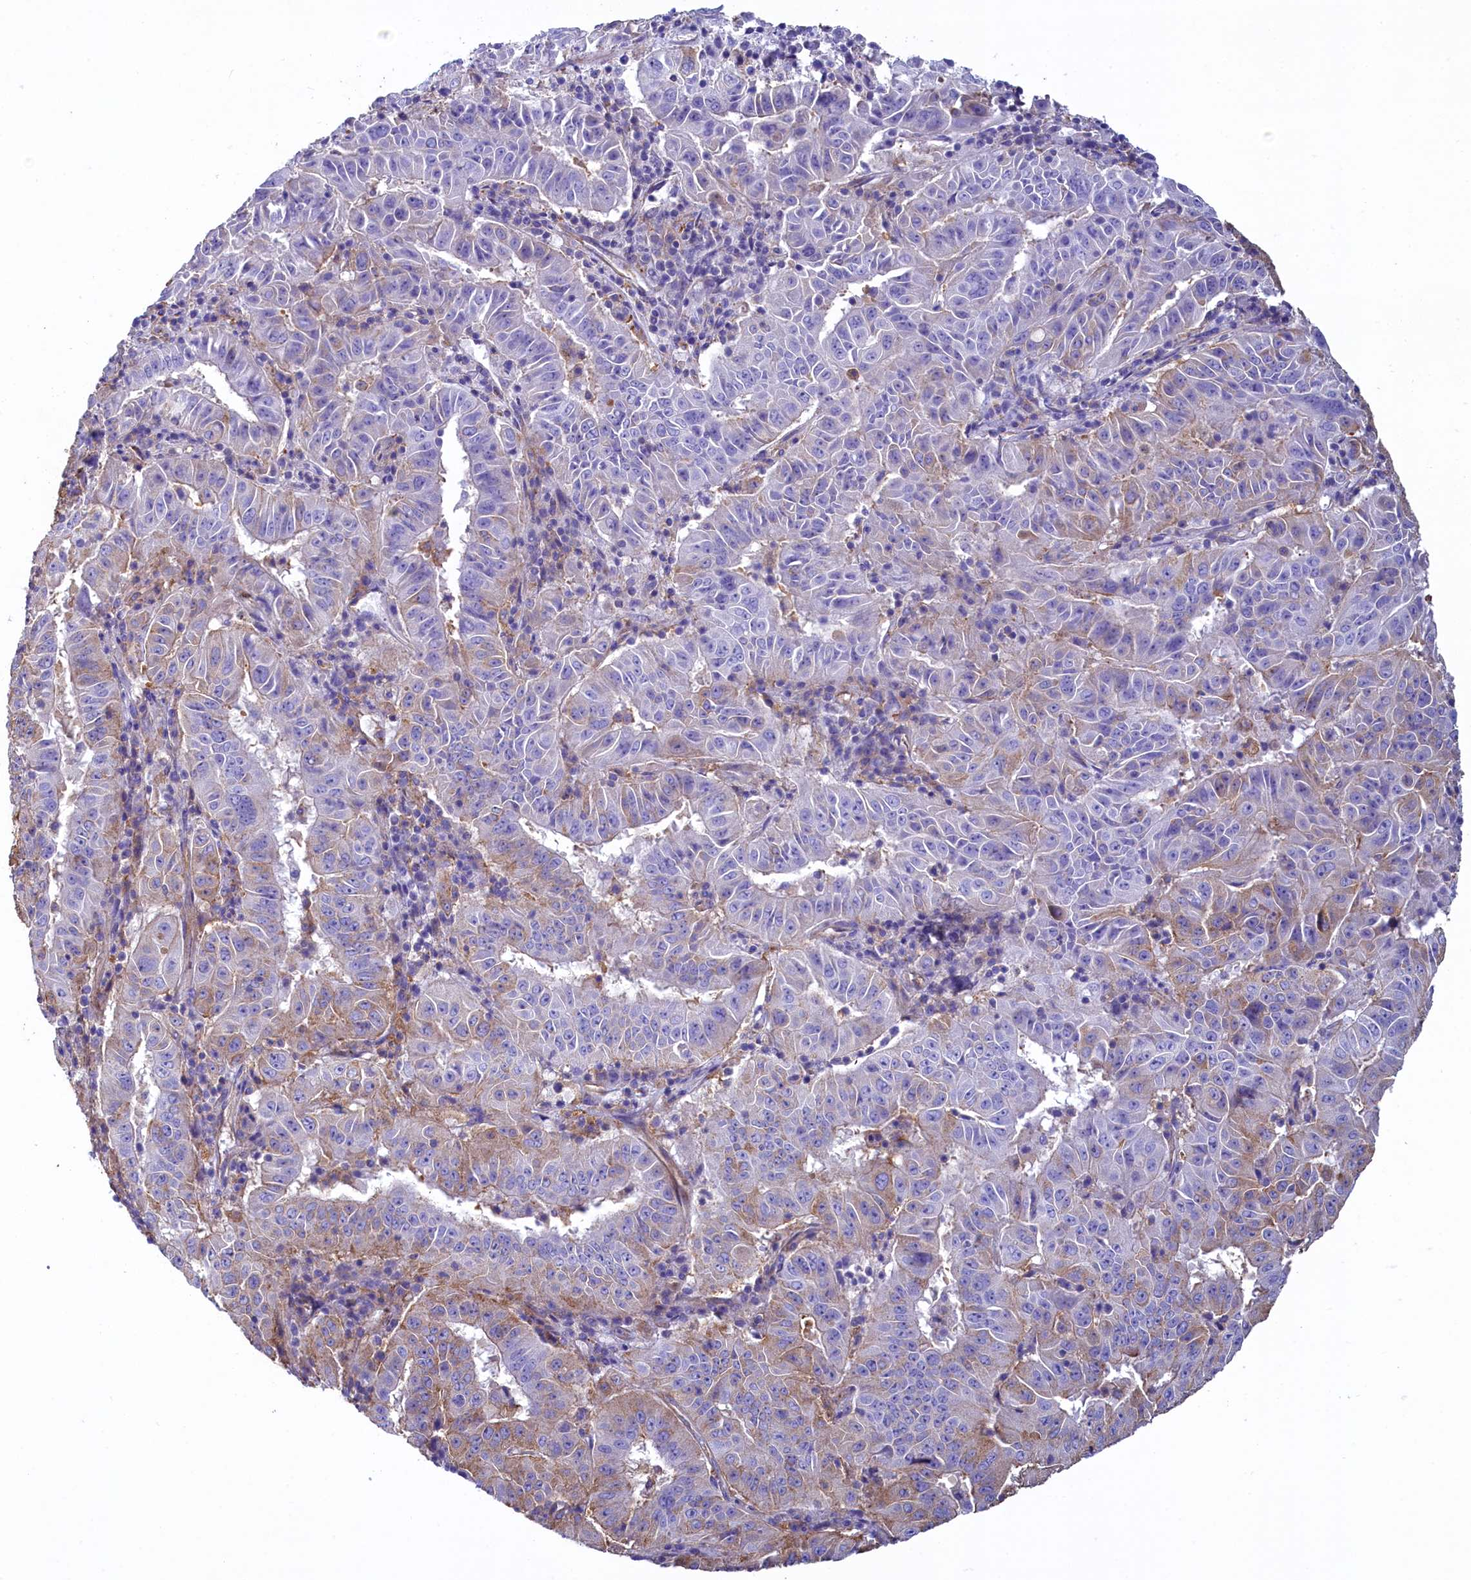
{"staining": {"intensity": "weak", "quantity": "25%-75%", "location": "cytoplasmic/membranous"}, "tissue": "pancreatic cancer", "cell_type": "Tumor cells", "image_type": "cancer", "snomed": [{"axis": "morphology", "description": "Adenocarcinoma, NOS"}, {"axis": "topography", "description": "Pancreas"}], "caption": "Immunohistochemistry (IHC) staining of adenocarcinoma (pancreatic), which reveals low levels of weak cytoplasmic/membranous expression in about 25%-75% of tumor cells indicating weak cytoplasmic/membranous protein expression. The staining was performed using DAB (brown) for protein detection and nuclei were counterstained in hematoxylin (blue).", "gene": "GPR21", "patient": {"sex": "male", "age": 63}}